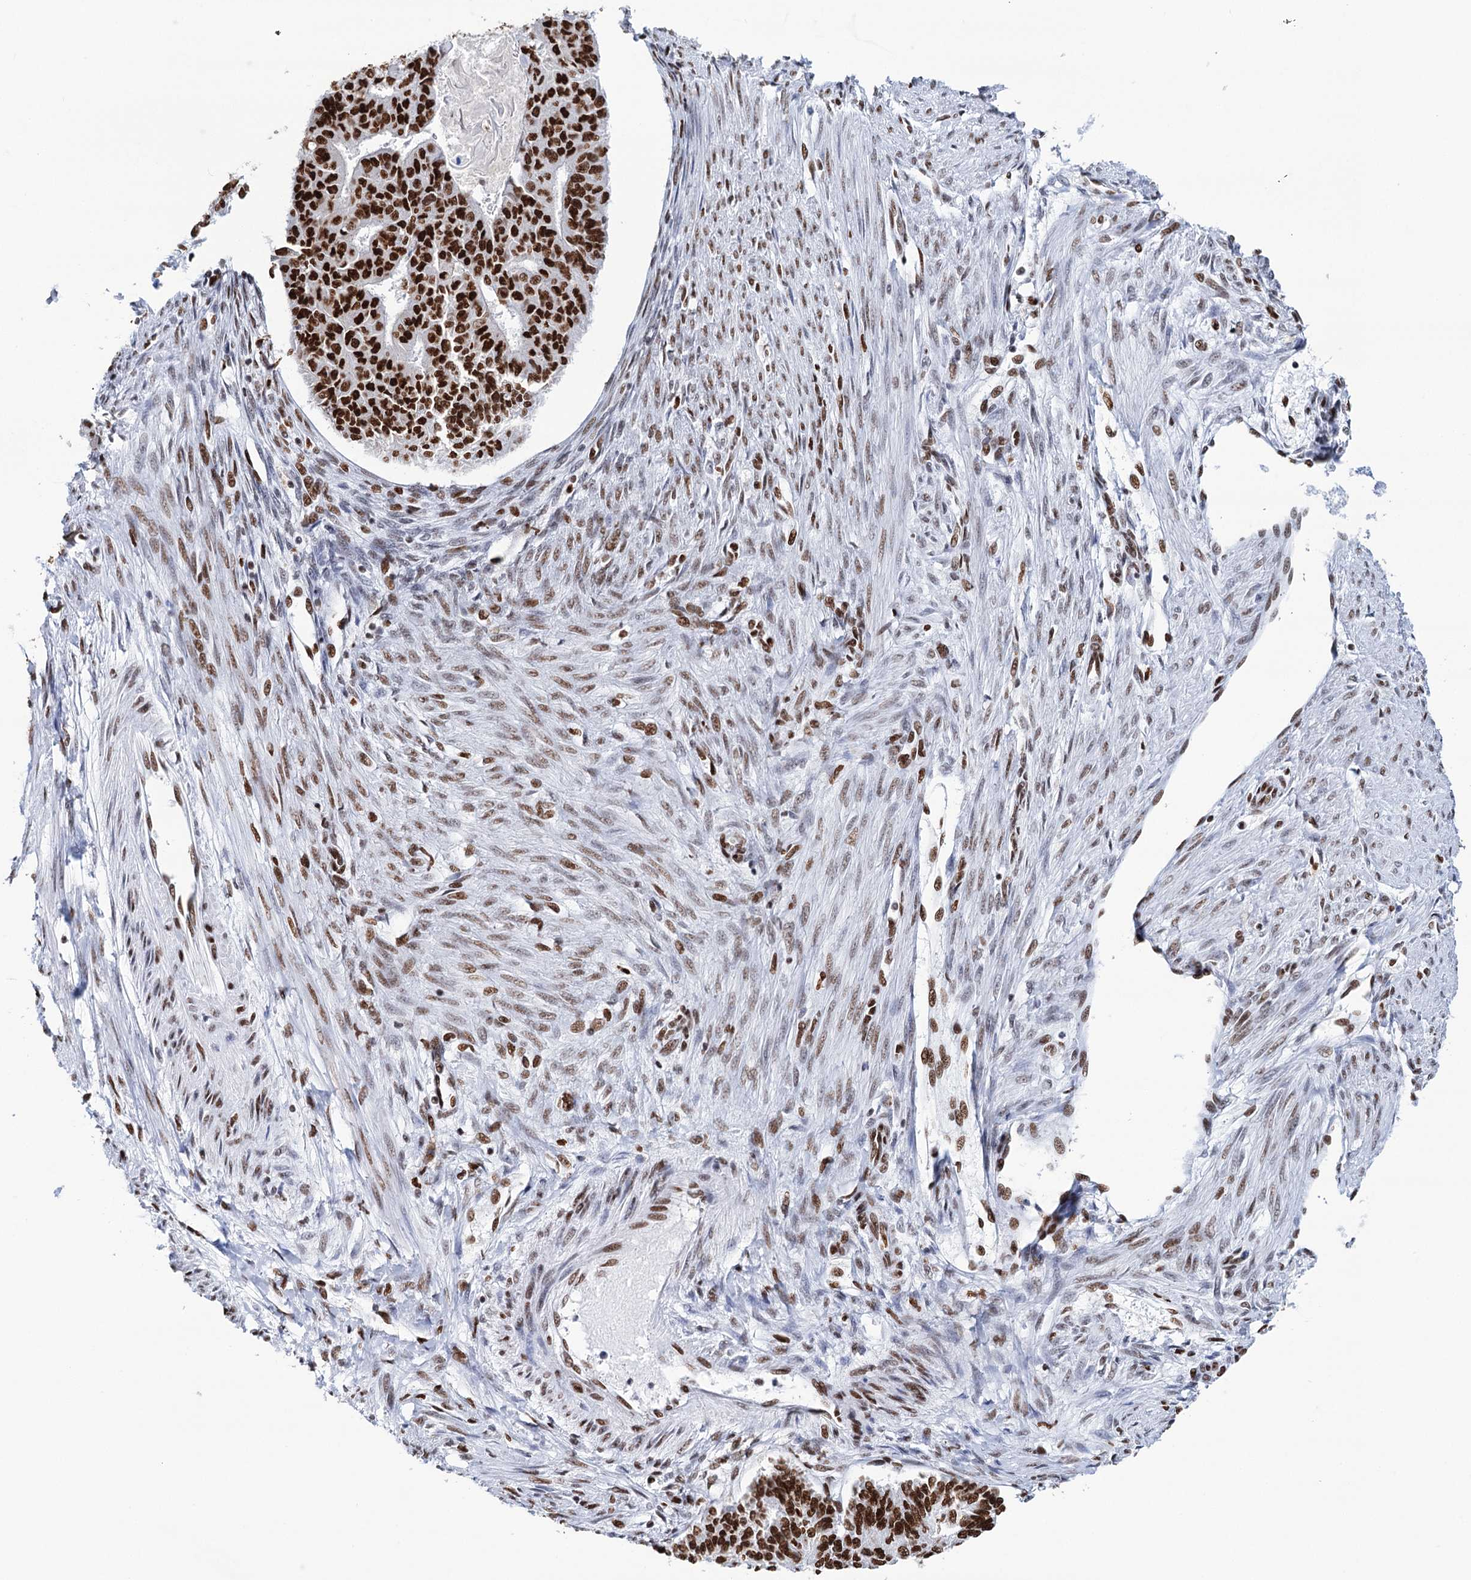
{"staining": {"intensity": "strong", "quantity": ">75%", "location": "nuclear"}, "tissue": "endometrial cancer", "cell_type": "Tumor cells", "image_type": "cancer", "snomed": [{"axis": "morphology", "description": "Adenocarcinoma, NOS"}, {"axis": "topography", "description": "Endometrium"}], "caption": "About >75% of tumor cells in endometrial cancer reveal strong nuclear protein expression as visualized by brown immunohistochemical staining.", "gene": "MATR3", "patient": {"sex": "female", "age": 32}}